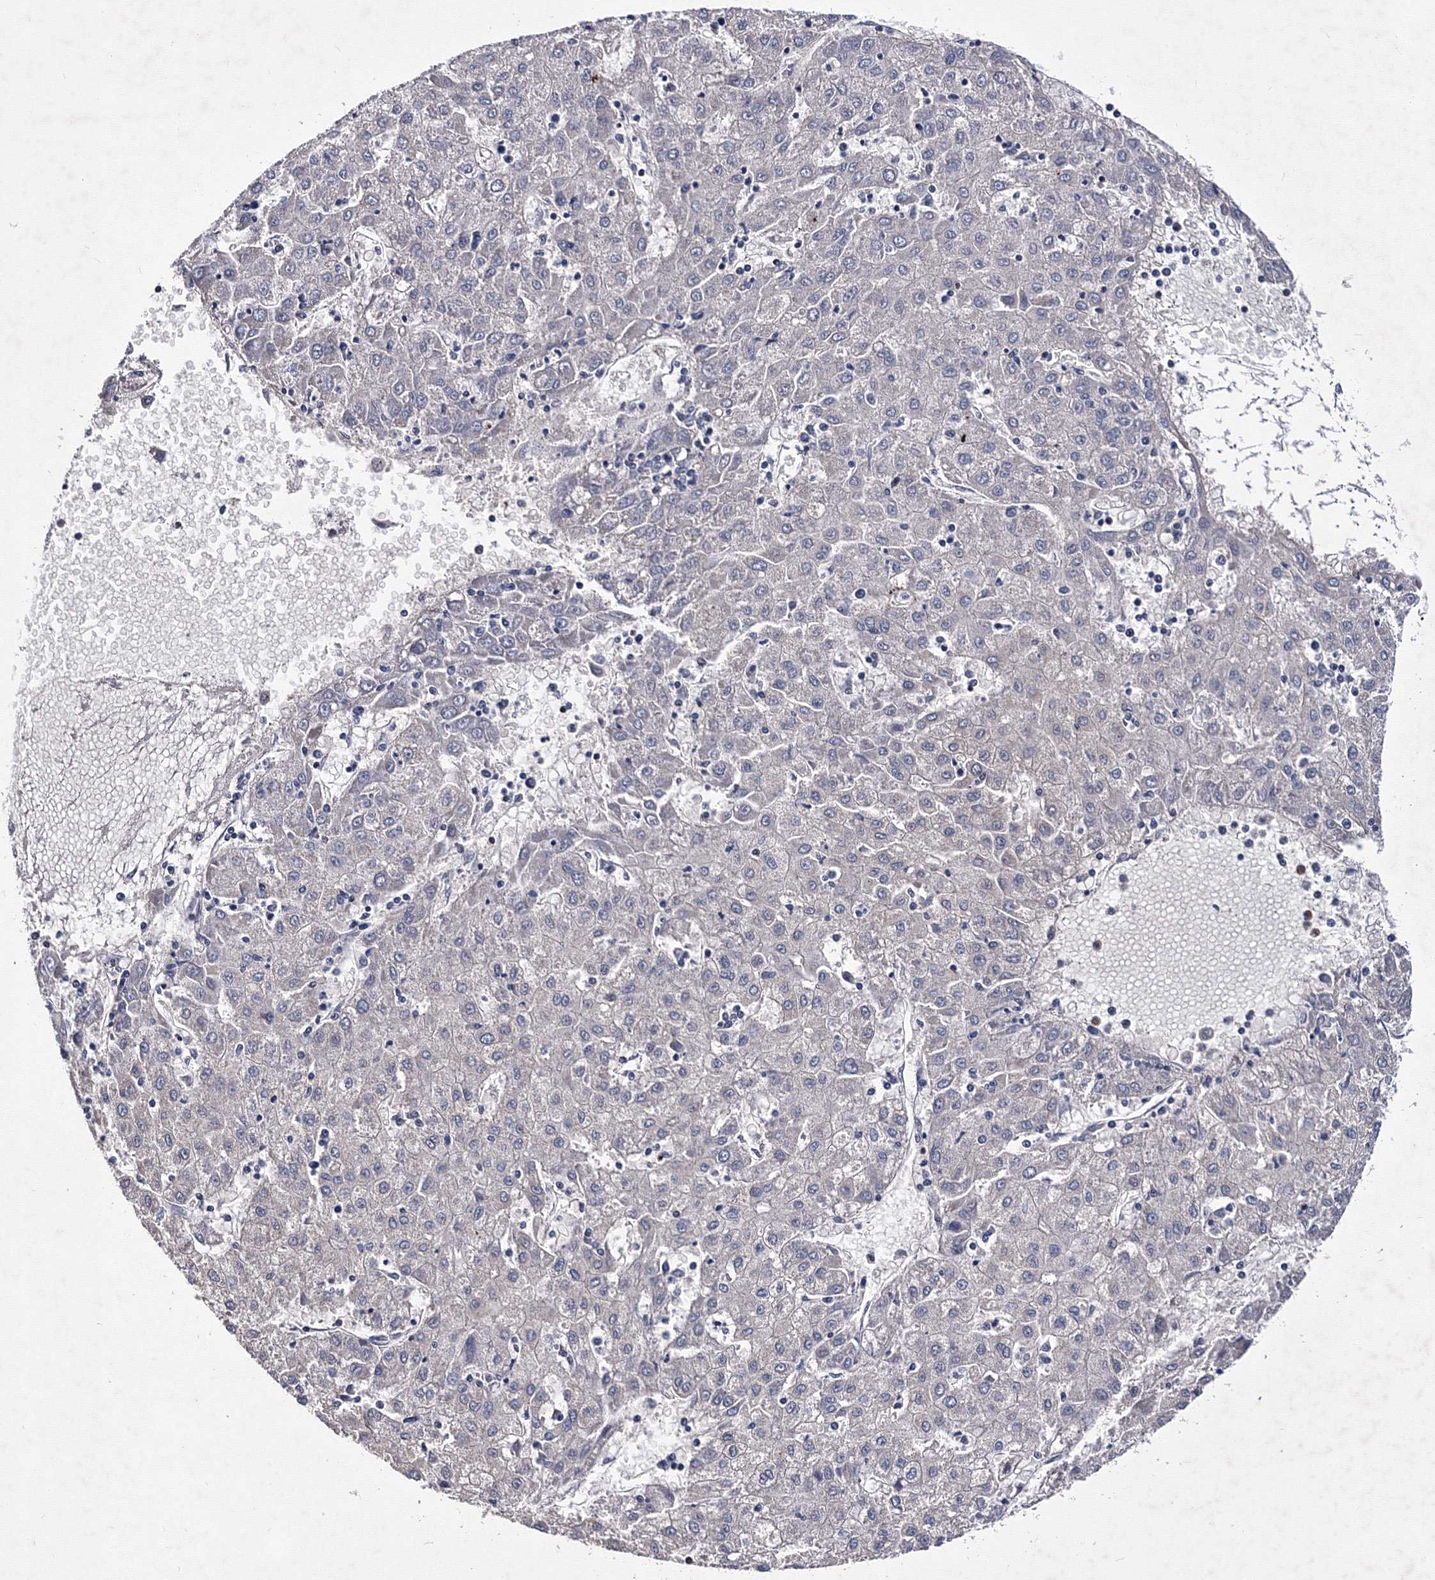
{"staining": {"intensity": "negative", "quantity": "none", "location": "none"}, "tissue": "liver cancer", "cell_type": "Tumor cells", "image_type": "cancer", "snomed": [{"axis": "morphology", "description": "Carcinoma, Hepatocellular, NOS"}, {"axis": "topography", "description": "Liver"}], "caption": "Tumor cells are negative for protein expression in human liver cancer.", "gene": "PHYKPL", "patient": {"sex": "male", "age": 72}}